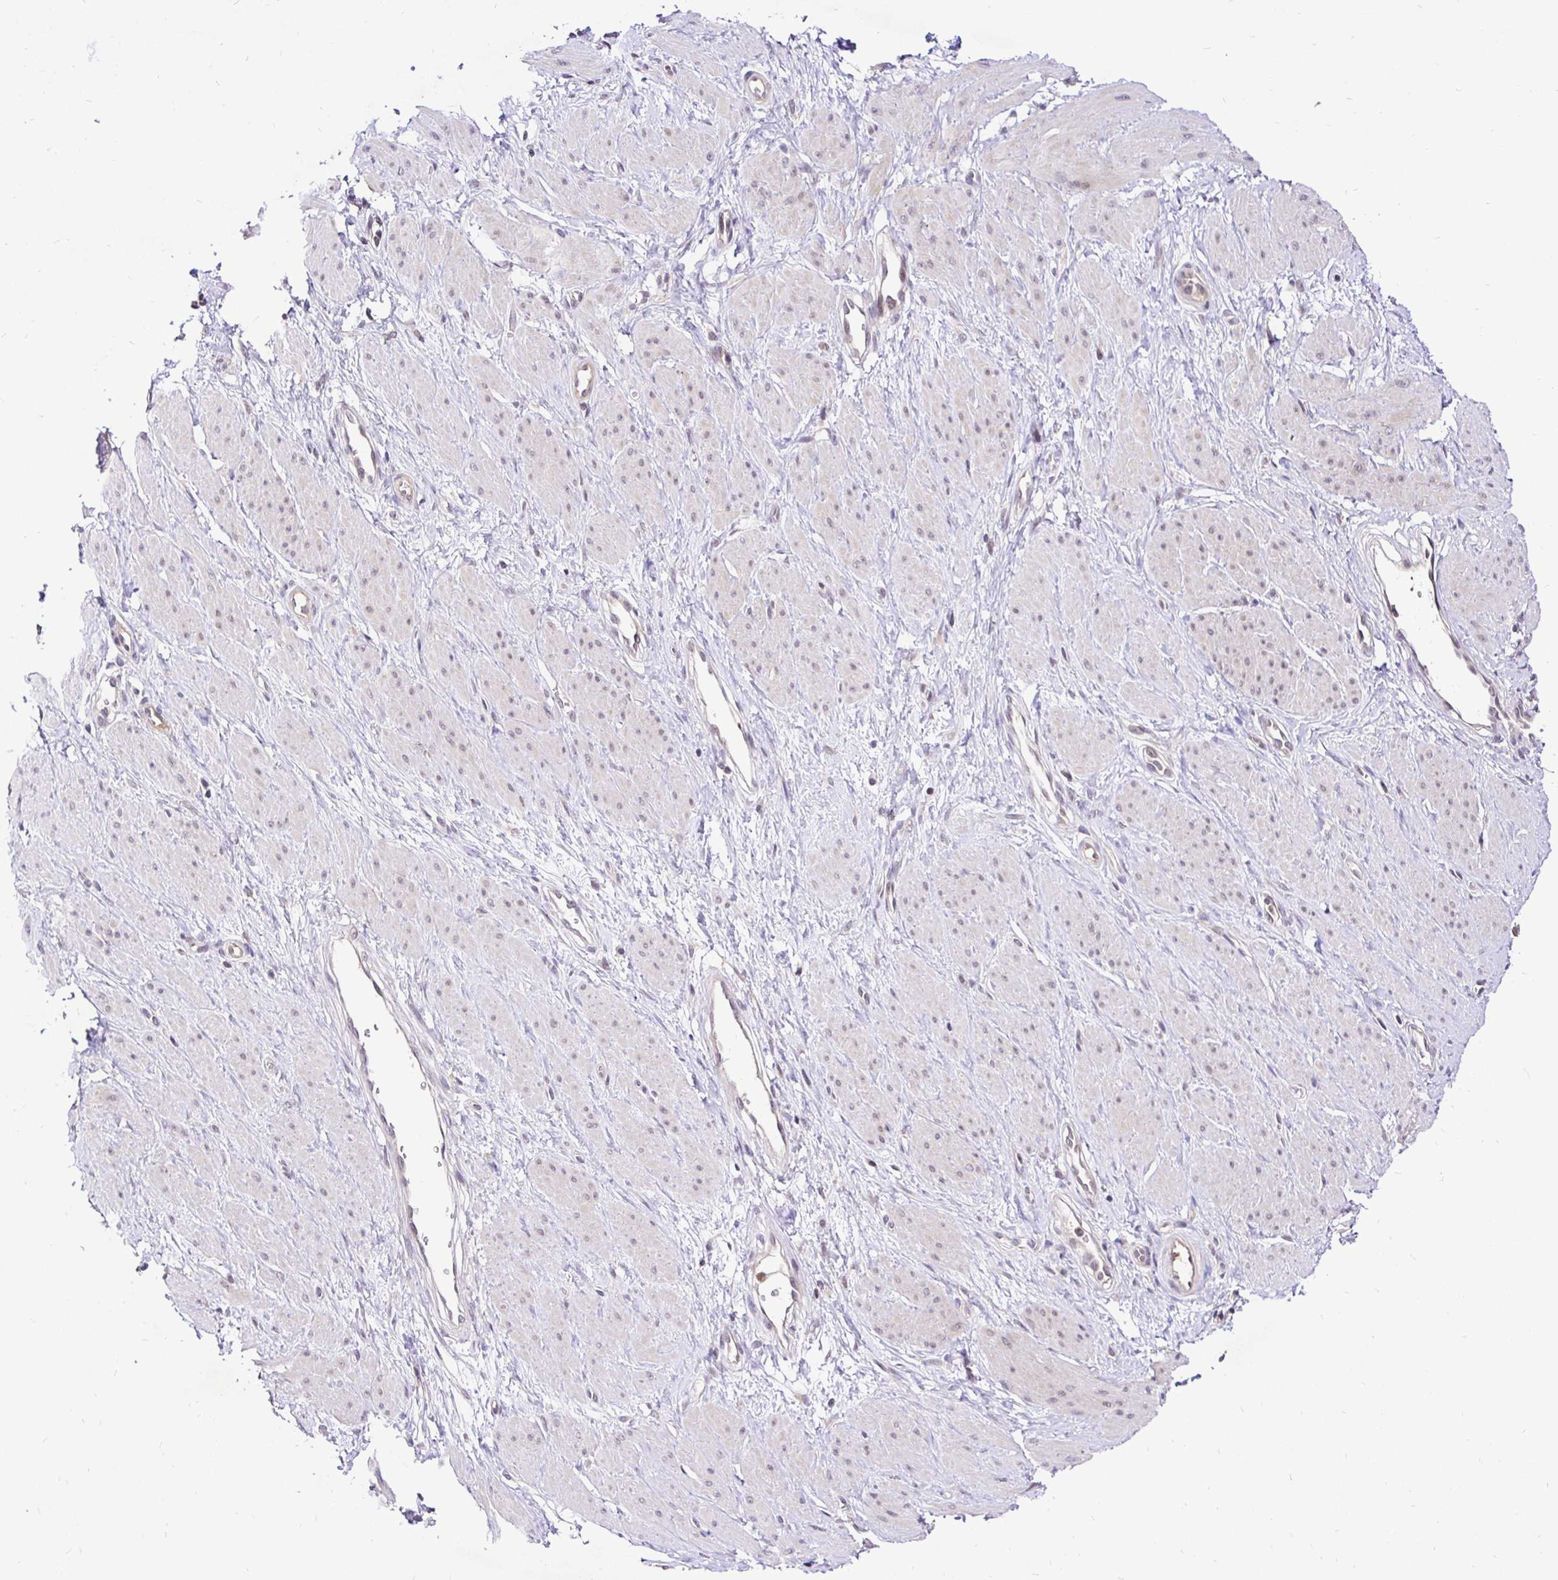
{"staining": {"intensity": "weak", "quantity": "<25%", "location": "nuclear"}, "tissue": "smooth muscle", "cell_type": "Smooth muscle cells", "image_type": "normal", "snomed": [{"axis": "morphology", "description": "Normal tissue, NOS"}, {"axis": "topography", "description": "Smooth muscle"}, {"axis": "topography", "description": "Uterus"}], "caption": "A histopathology image of human smooth muscle is negative for staining in smooth muscle cells. (Brightfield microscopy of DAB IHC at high magnification).", "gene": "UBE2M", "patient": {"sex": "female", "age": 39}}